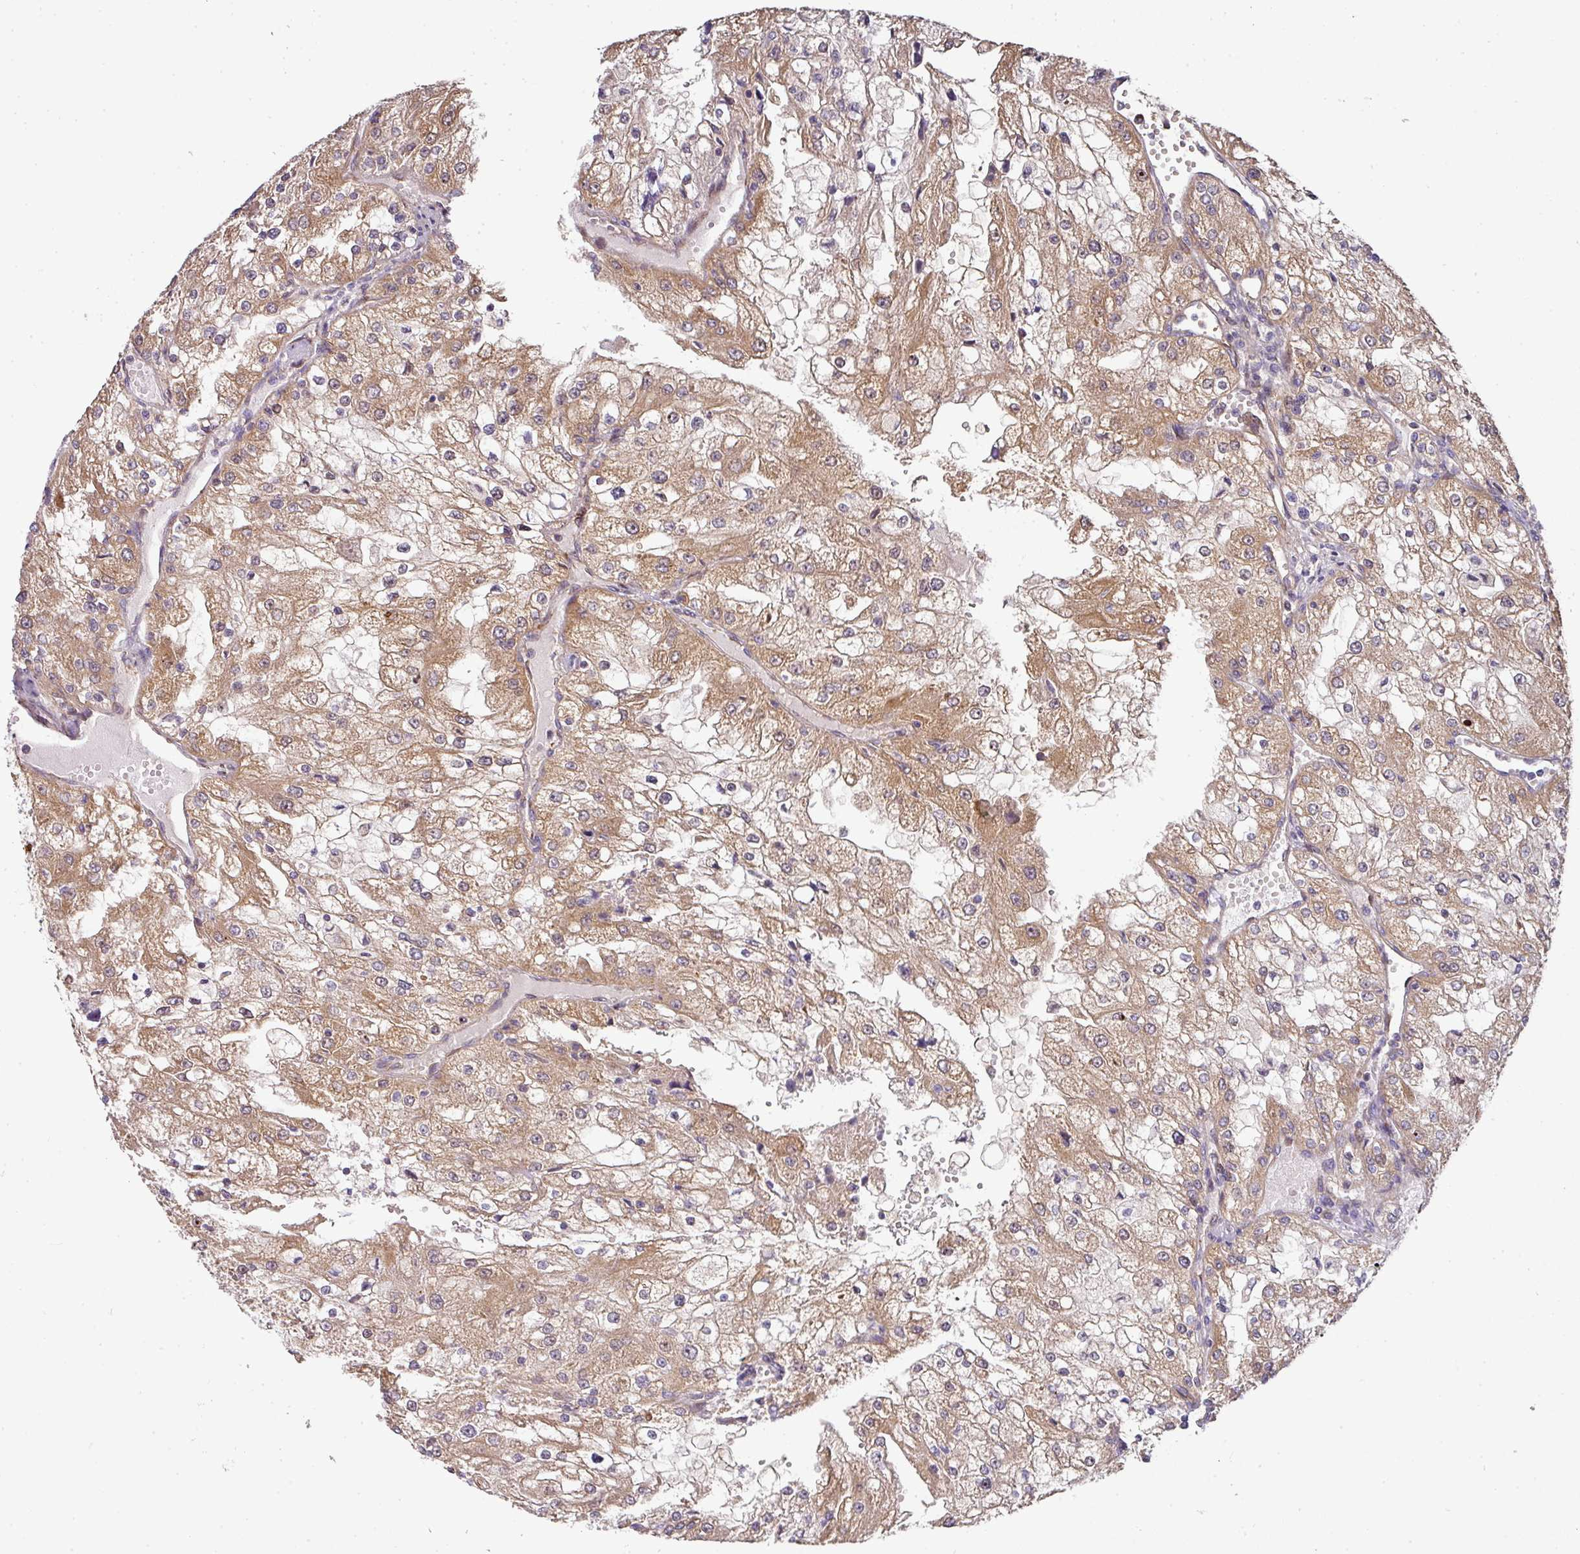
{"staining": {"intensity": "moderate", "quantity": ">75%", "location": "cytoplasmic/membranous"}, "tissue": "renal cancer", "cell_type": "Tumor cells", "image_type": "cancer", "snomed": [{"axis": "morphology", "description": "Adenocarcinoma, NOS"}, {"axis": "topography", "description": "Kidney"}], "caption": "Tumor cells reveal medium levels of moderate cytoplasmic/membranous expression in about >75% of cells in renal cancer (adenocarcinoma).", "gene": "STK35", "patient": {"sex": "female", "age": 74}}